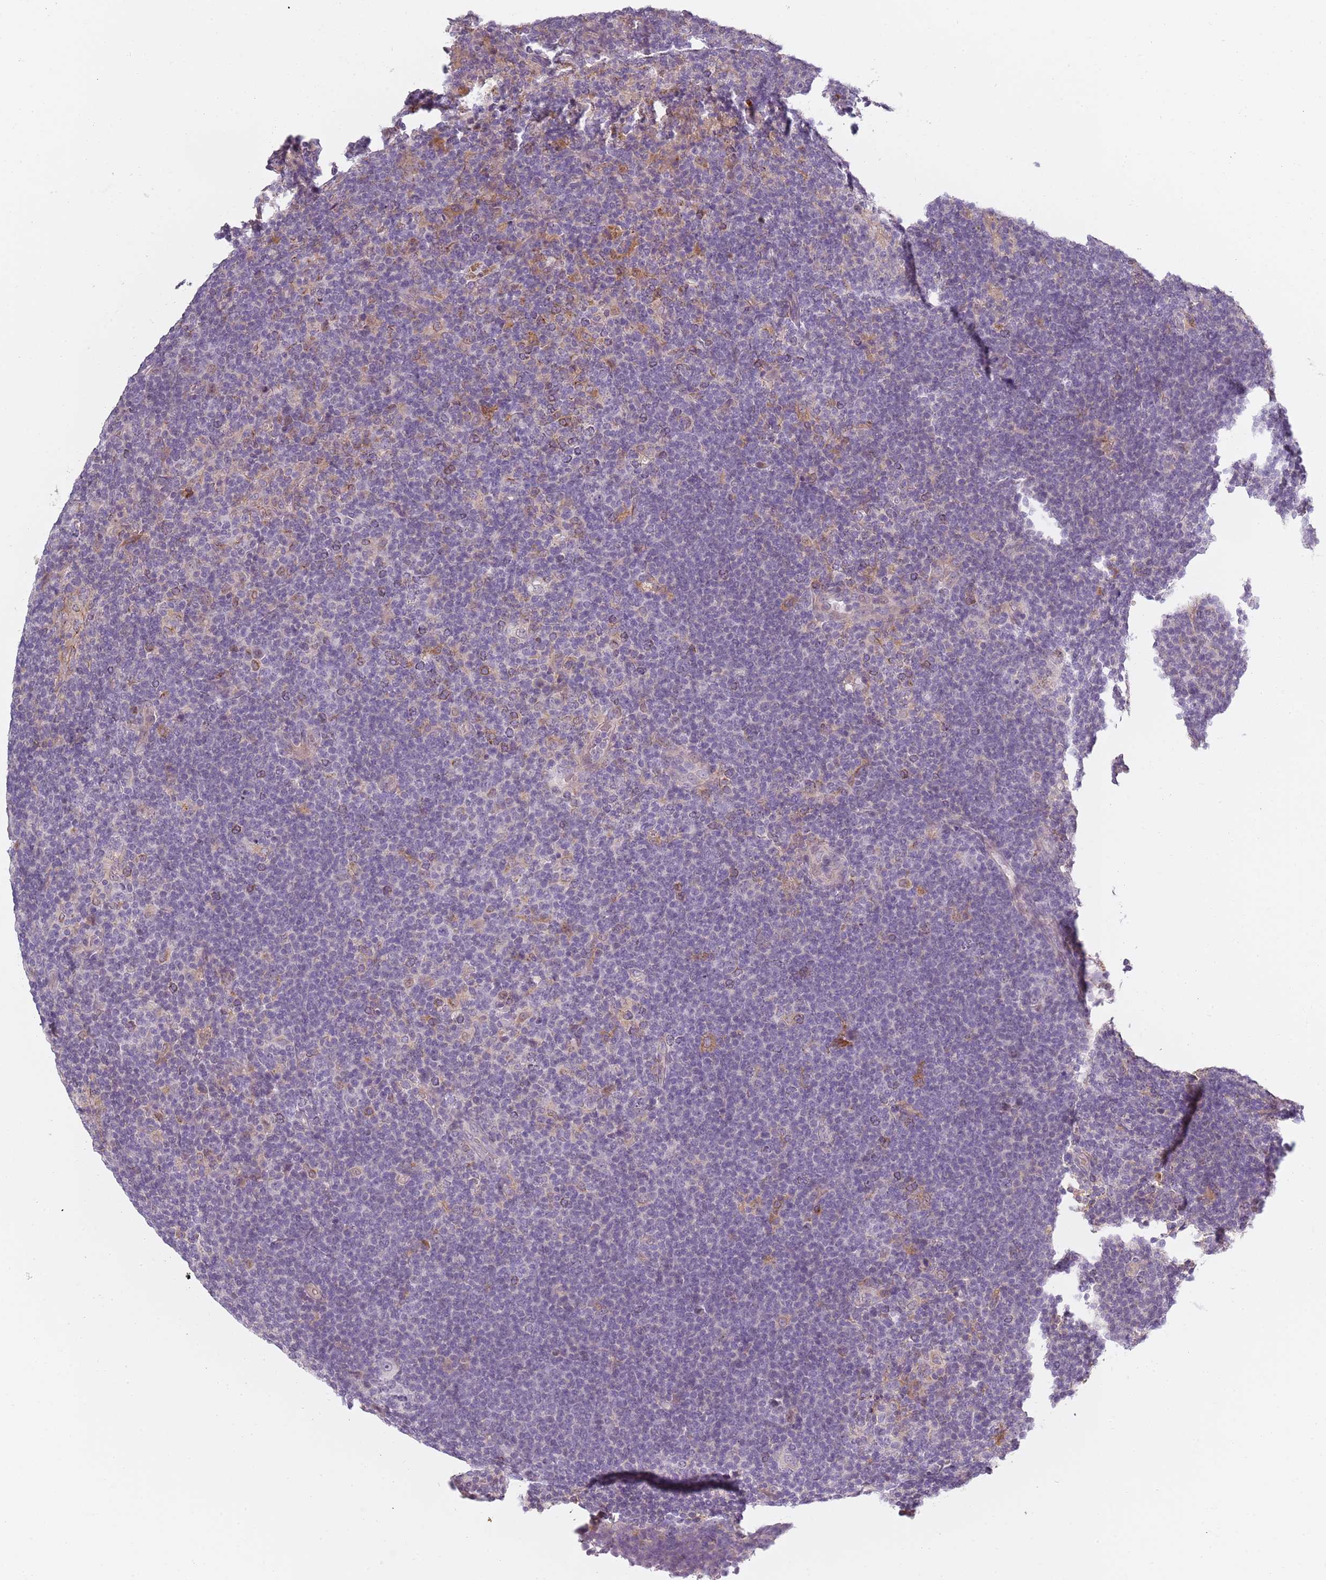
{"staining": {"intensity": "negative", "quantity": "none", "location": "none"}, "tissue": "lymphoma", "cell_type": "Tumor cells", "image_type": "cancer", "snomed": [{"axis": "morphology", "description": "Hodgkin's disease, NOS"}, {"axis": "topography", "description": "Lymph node"}], "caption": "Human lymphoma stained for a protein using immunohistochemistry exhibits no positivity in tumor cells.", "gene": "CC2D2B", "patient": {"sex": "female", "age": 57}}